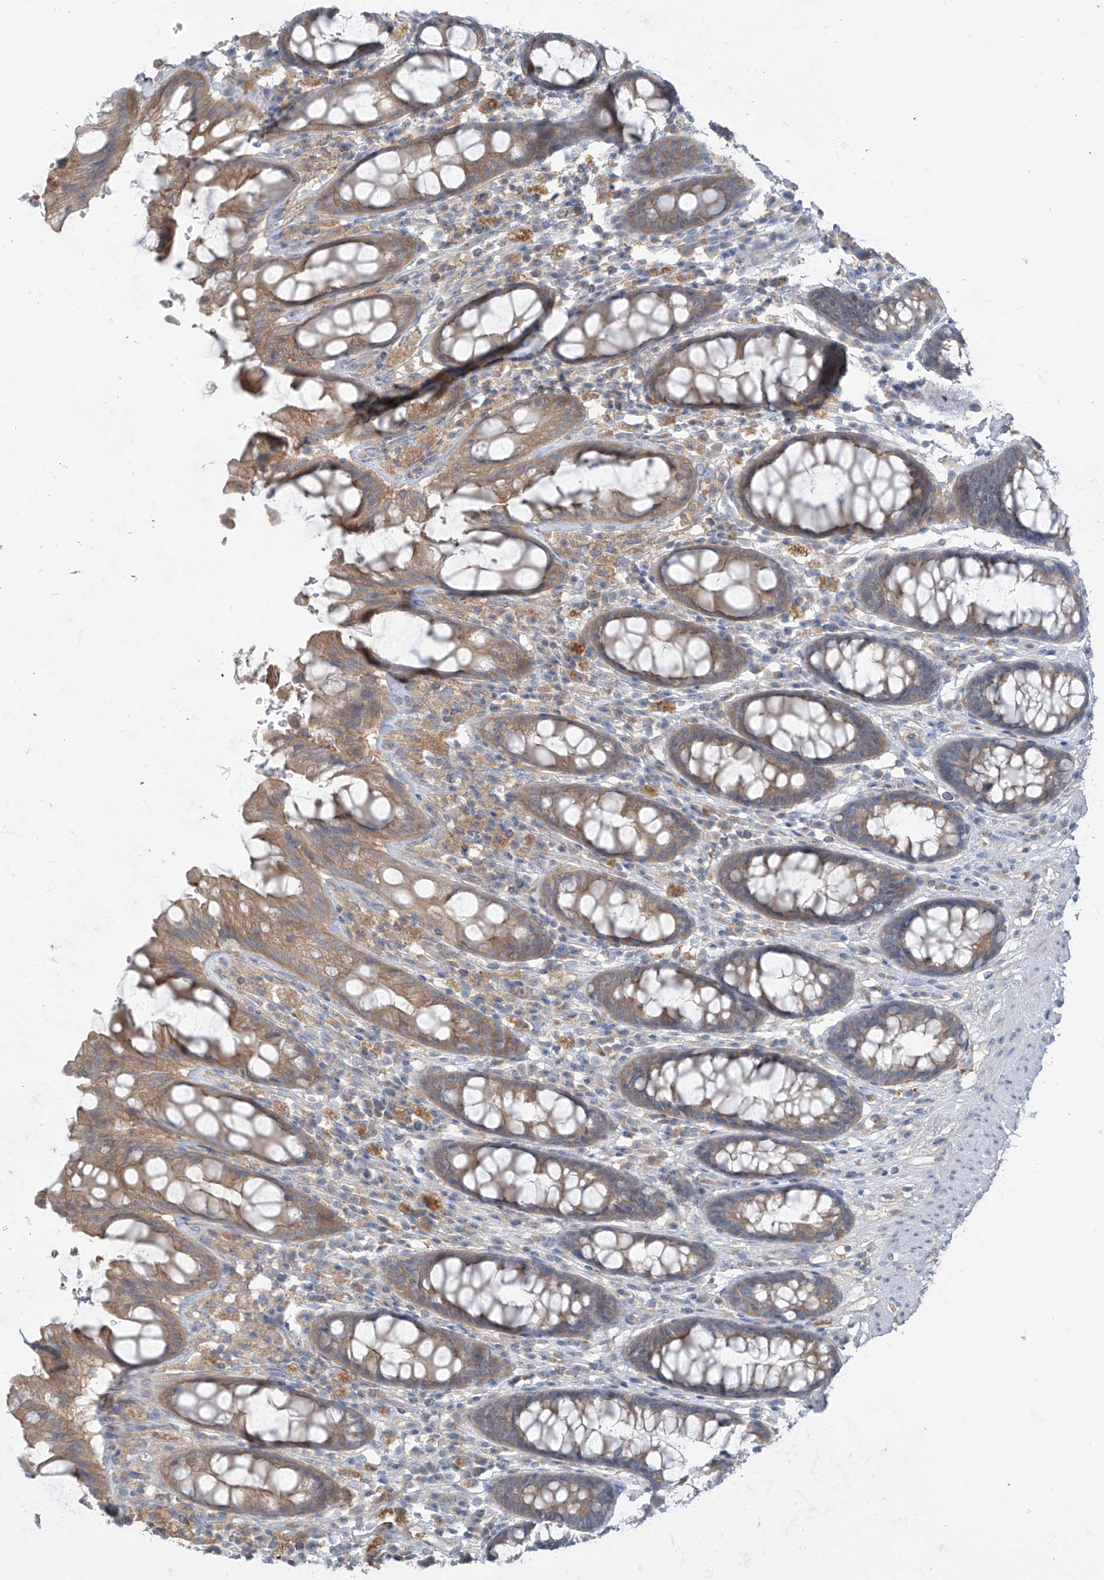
{"staining": {"intensity": "moderate", "quantity": ">75%", "location": "cytoplasmic/membranous"}, "tissue": "rectum", "cell_type": "Glandular cells", "image_type": "normal", "snomed": [{"axis": "morphology", "description": "Normal tissue, NOS"}, {"axis": "topography", "description": "Rectum"}], "caption": "This histopathology image reveals immunohistochemistry (IHC) staining of benign human rectum, with medium moderate cytoplasmic/membranous expression in about >75% of glandular cells.", "gene": "DGKQ", "patient": {"sex": "male", "age": 64}}